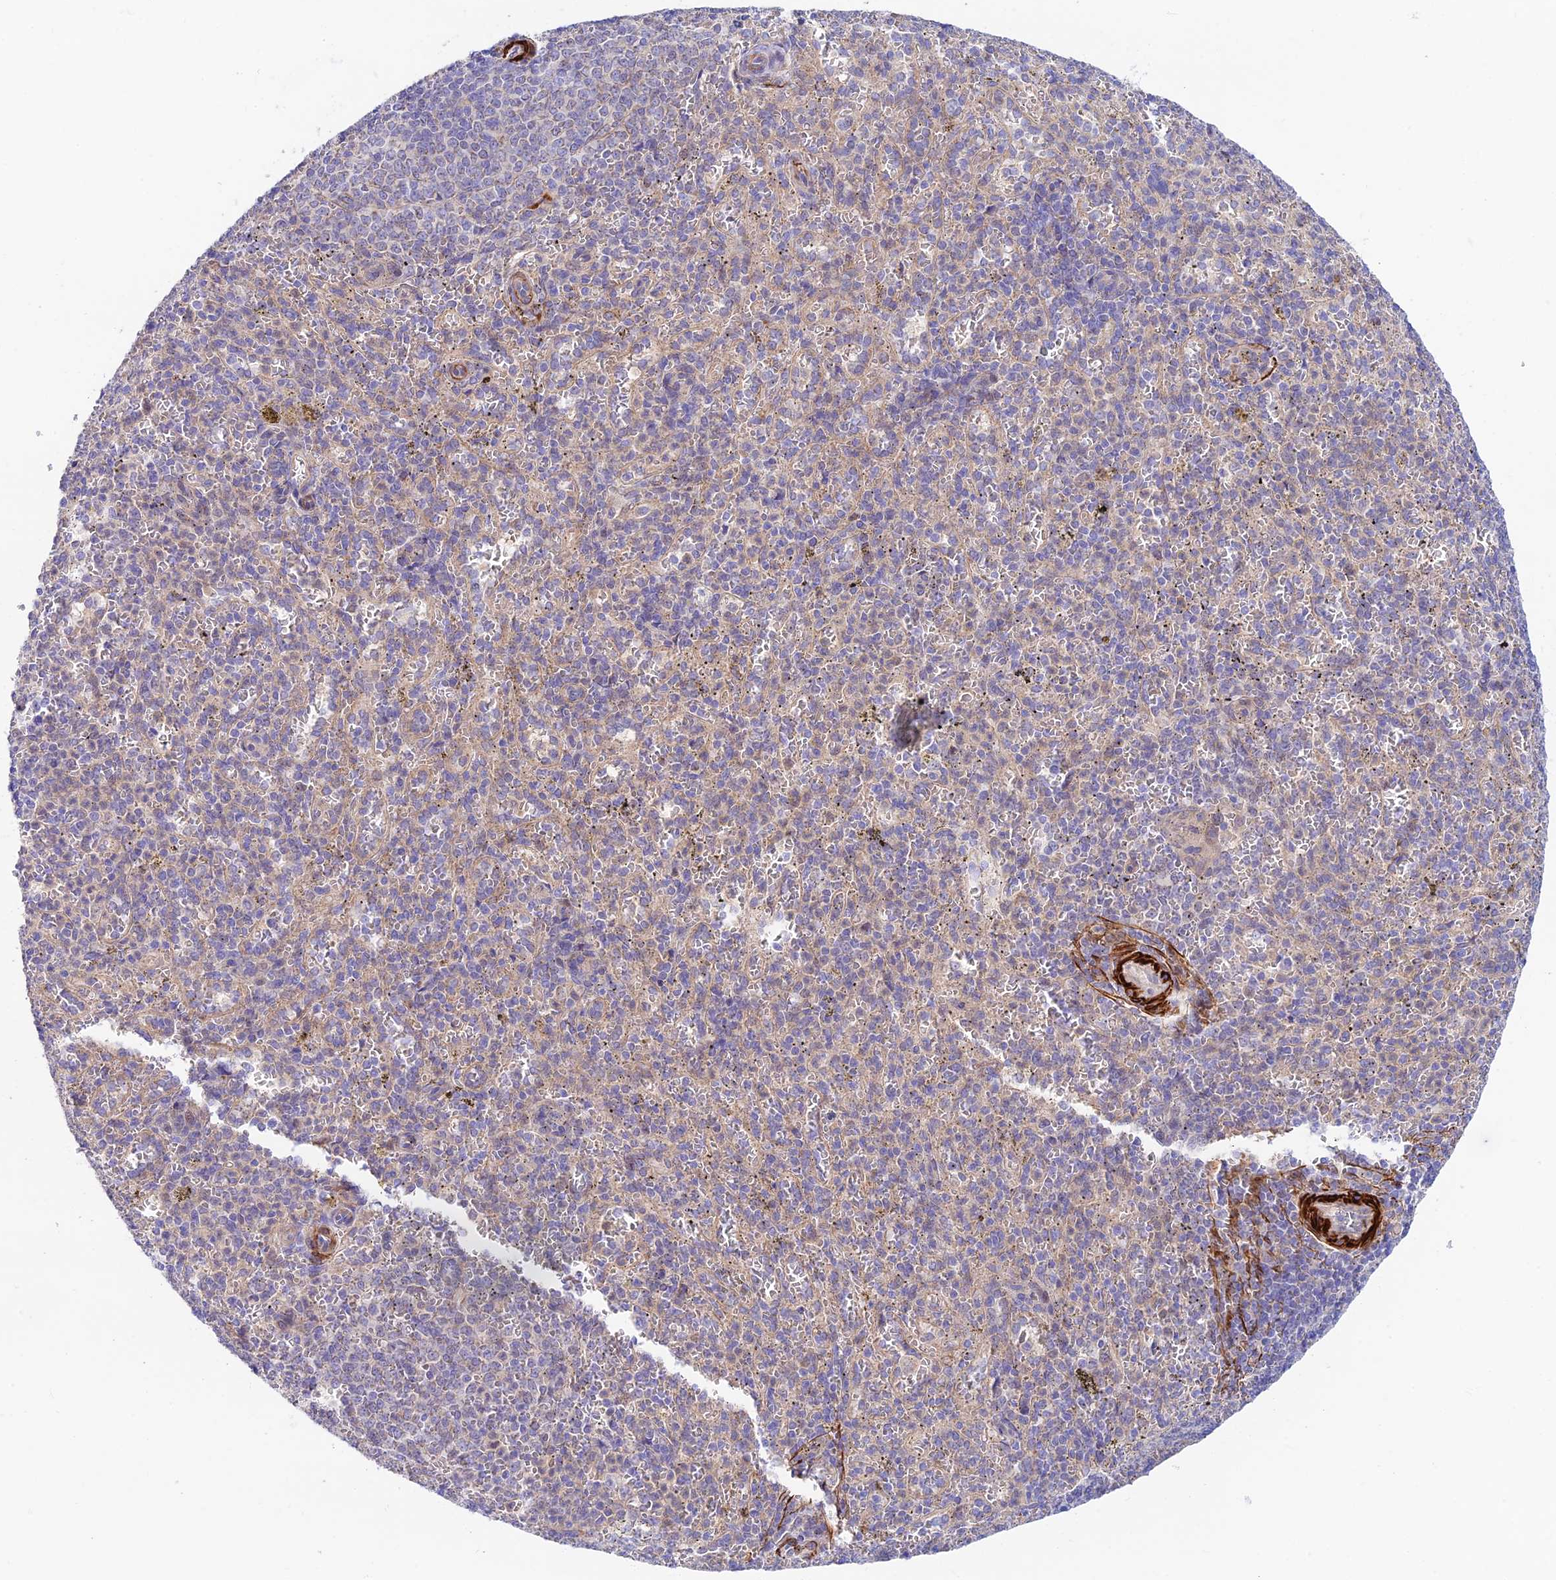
{"staining": {"intensity": "negative", "quantity": "none", "location": "none"}, "tissue": "spleen", "cell_type": "Cells in red pulp", "image_type": "normal", "snomed": [{"axis": "morphology", "description": "Normal tissue, NOS"}, {"axis": "topography", "description": "Spleen"}], "caption": "Immunohistochemistry micrograph of unremarkable spleen stained for a protein (brown), which shows no expression in cells in red pulp. (DAB (3,3'-diaminobenzidine) IHC visualized using brightfield microscopy, high magnification).", "gene": "ANKRD50", "patient": {"sex": "female", "age": 21}}